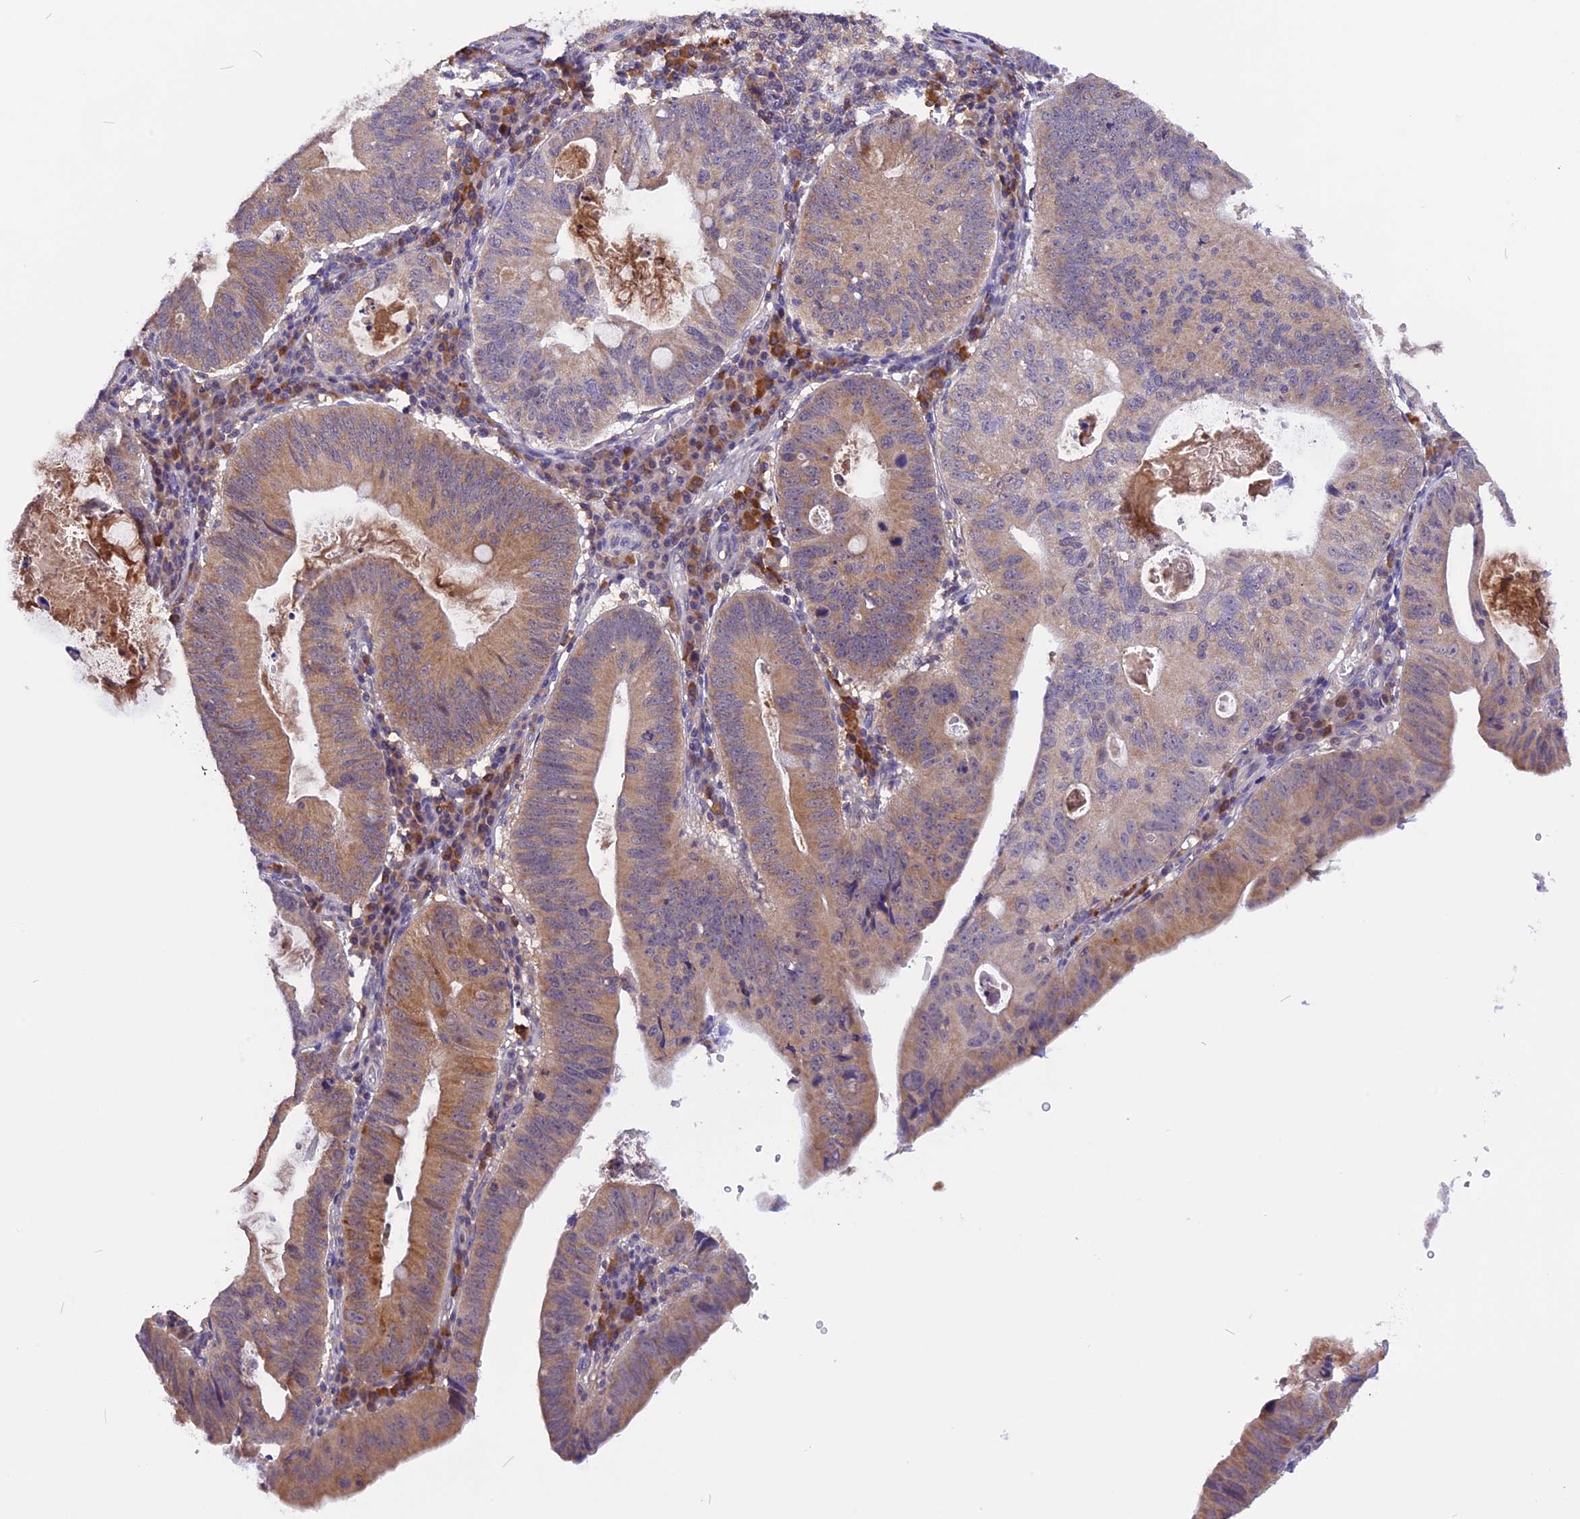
{"staining": {"intensity": "moderate", "quantity": ">75%", "location": "cytoplasmic/membranous"}, "tissue": "stomach cancer", "cell_type": "Tumor cells", "image_type": "cancer", "snomed": [{"axis": "morphology", "description": "Adenocarcinoma, NOS"}, {"axis": "topography", "description": "Stomach"}], "caption": "DAB (3,3'-diaminobenzidine) immunohistochemical staining of human stomach cancer demonstrates moderate cytoplasmic/membranous protein staining in approximately >75% of tumor cells. The staining was performed using DAB (3,3'-diaminobenzidine), with brown indicating positive protein expression. Nuclei are stained blue with hematoxylin.", "gene": "MARK4", "patient": {"sex": "male", "age": 59}}